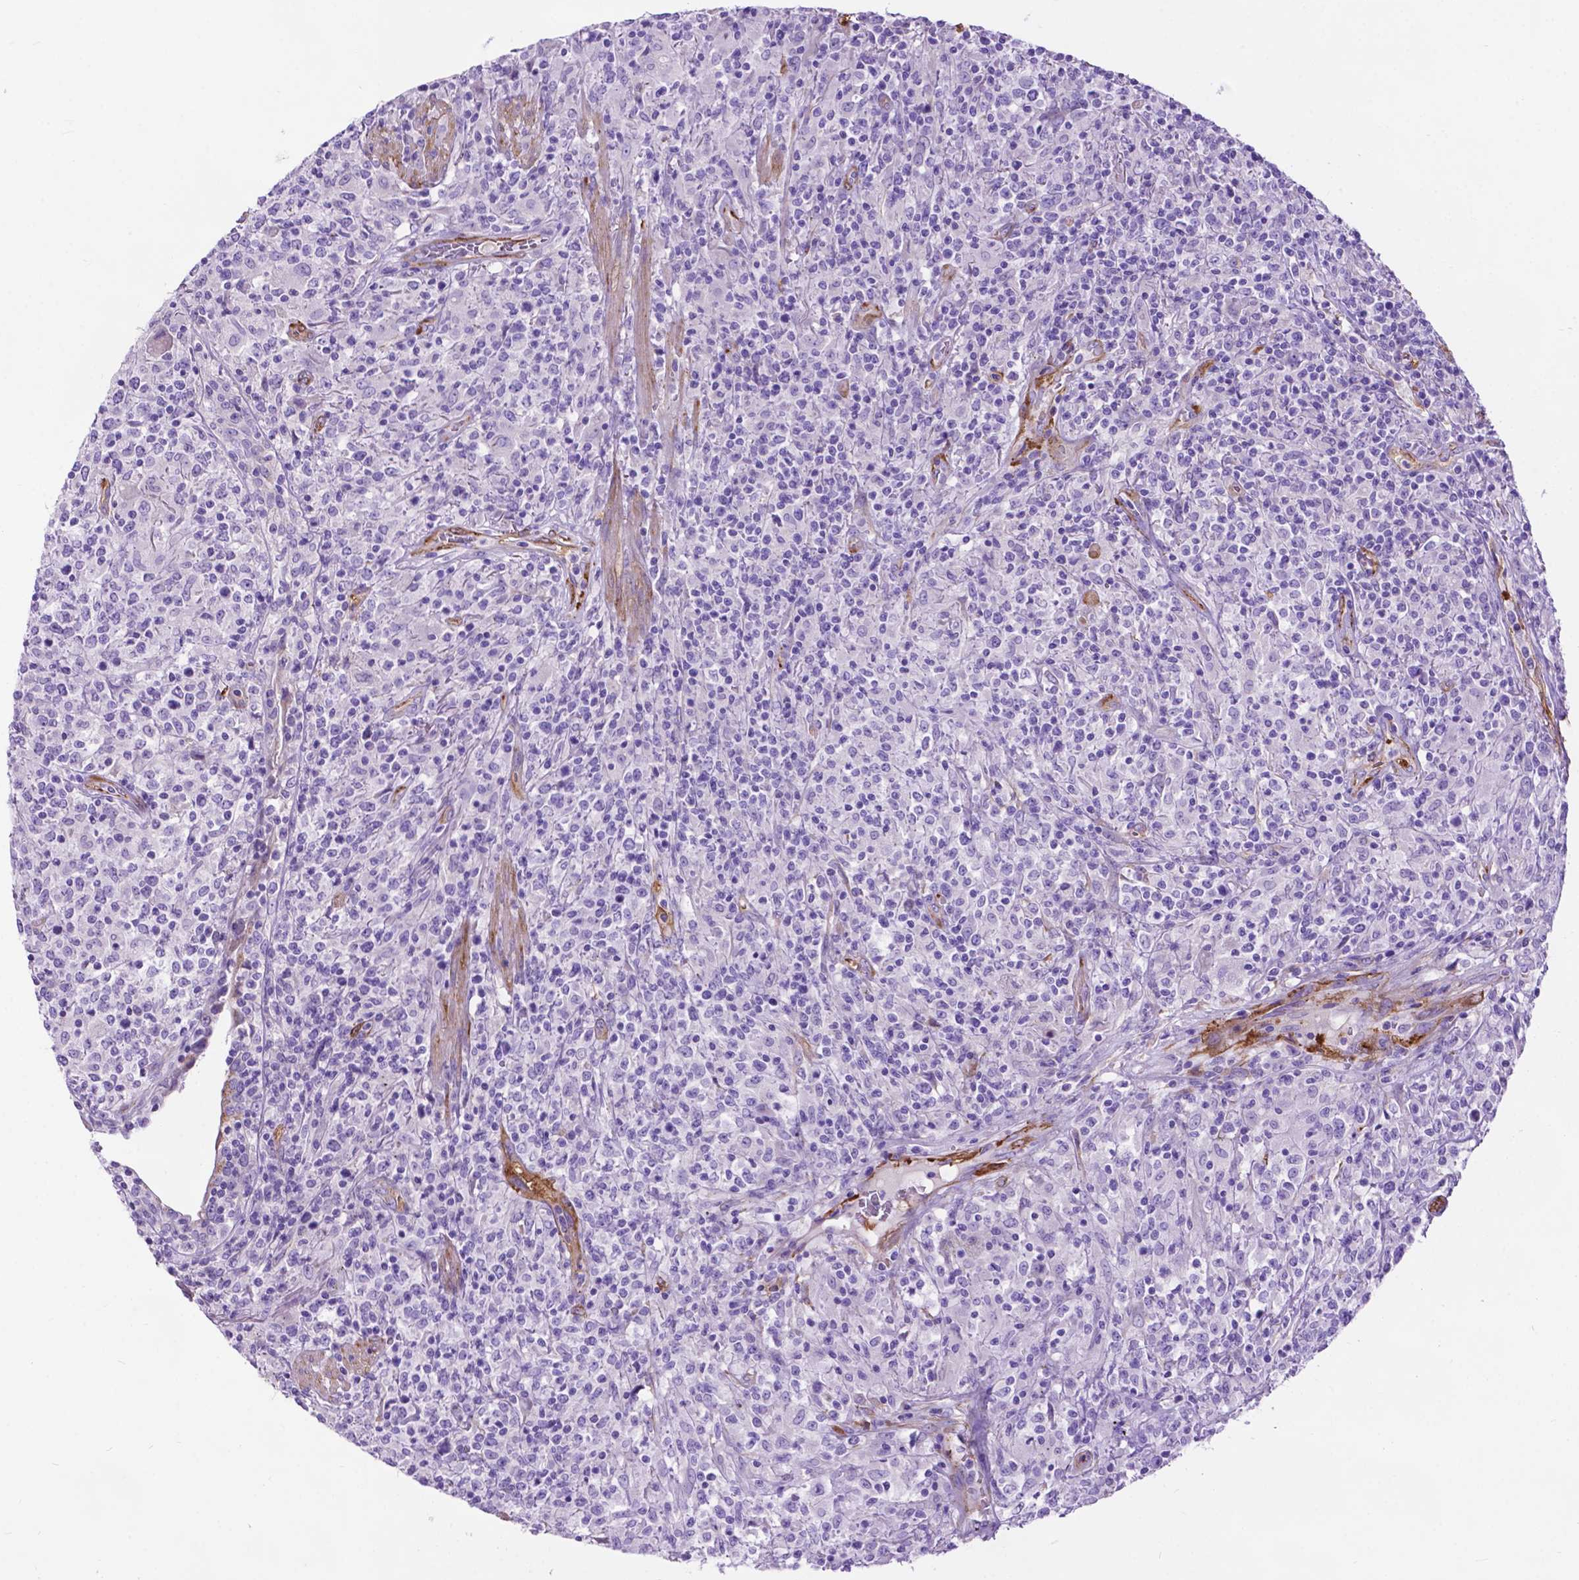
{"staining": {"intensity": "negative", "quantity": "none", "location": "none"}, "tissue": "lymphoma", "cell_type": "Tumor cells", "image_type": "cancer", "snomed": [{"axis": "morphology", "description": "Malignant lymphoma, non-Hodgkin's type, High grade"}, {"axis": "topography", "description": "Lung"}], "caption": "The immunohistochemistry (IHC) histopathology image has no significant staining in tumor cells of malignant lymphoma, non-Hodgkin's type (high-grade) tissue.", "gene": "PCDHA12", "patient": {"sex": "male", "age": 79}}